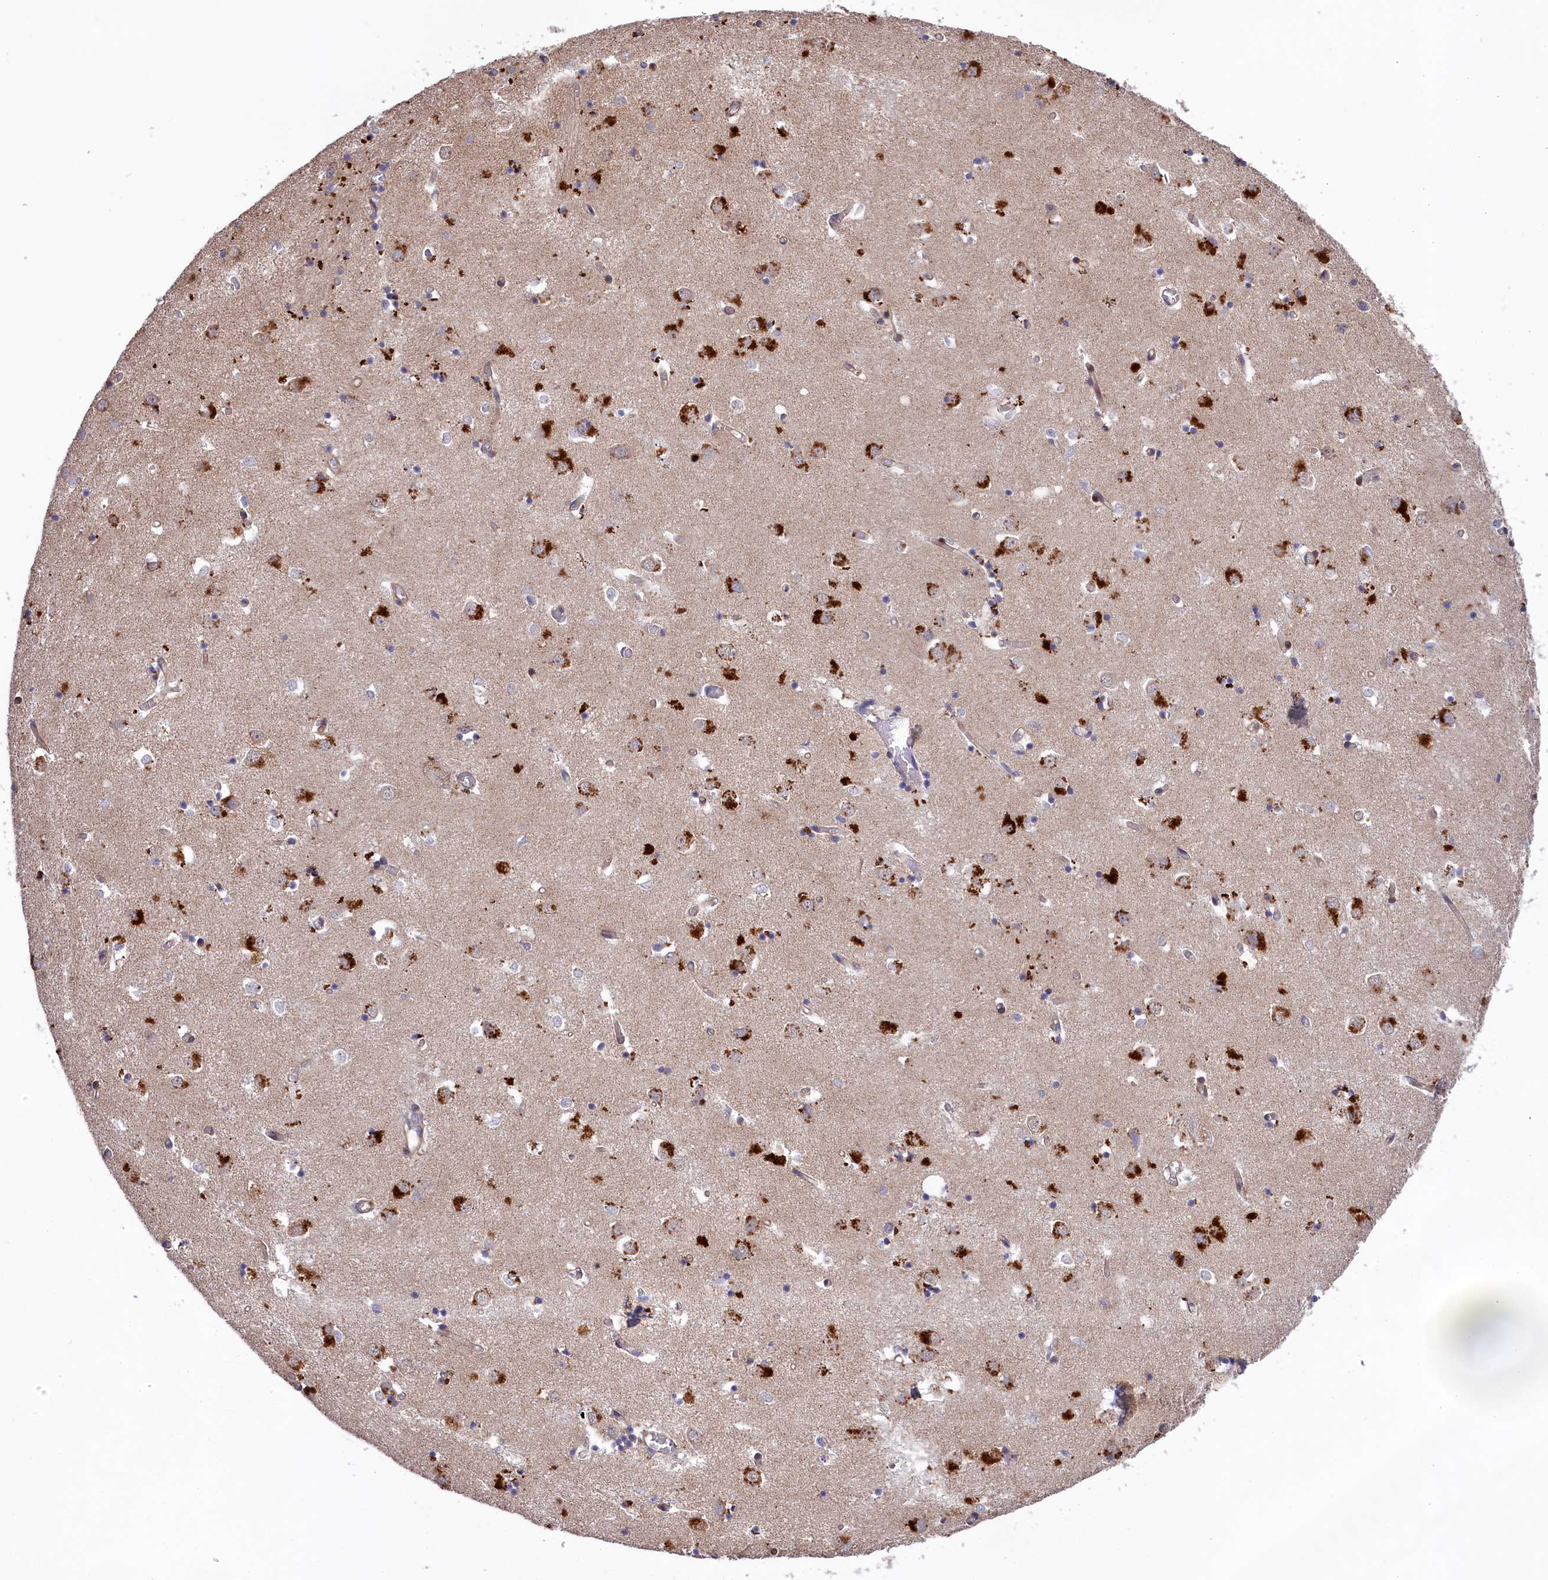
{"staining": {"intensity": "negative", "quantity": "none", "location": "none"}, "tissue": "caudate", "cell_type": "Glial cells", "image_type": "normal", "snomed": [{"axis": "morphology", "description": "Normal tissue, NOS"}, {"axis": "topography", "description": "Lateral ventricle wall"}], "caption": "Histopathology image shows no significant protein expression in glial cells of normal caudate. The staining is performed using DAB brown chromogen with nuclei counter-stained in using hematoxylin.", "gene": "DDX60L", "patient": {"sex": "male", "age": 70}}